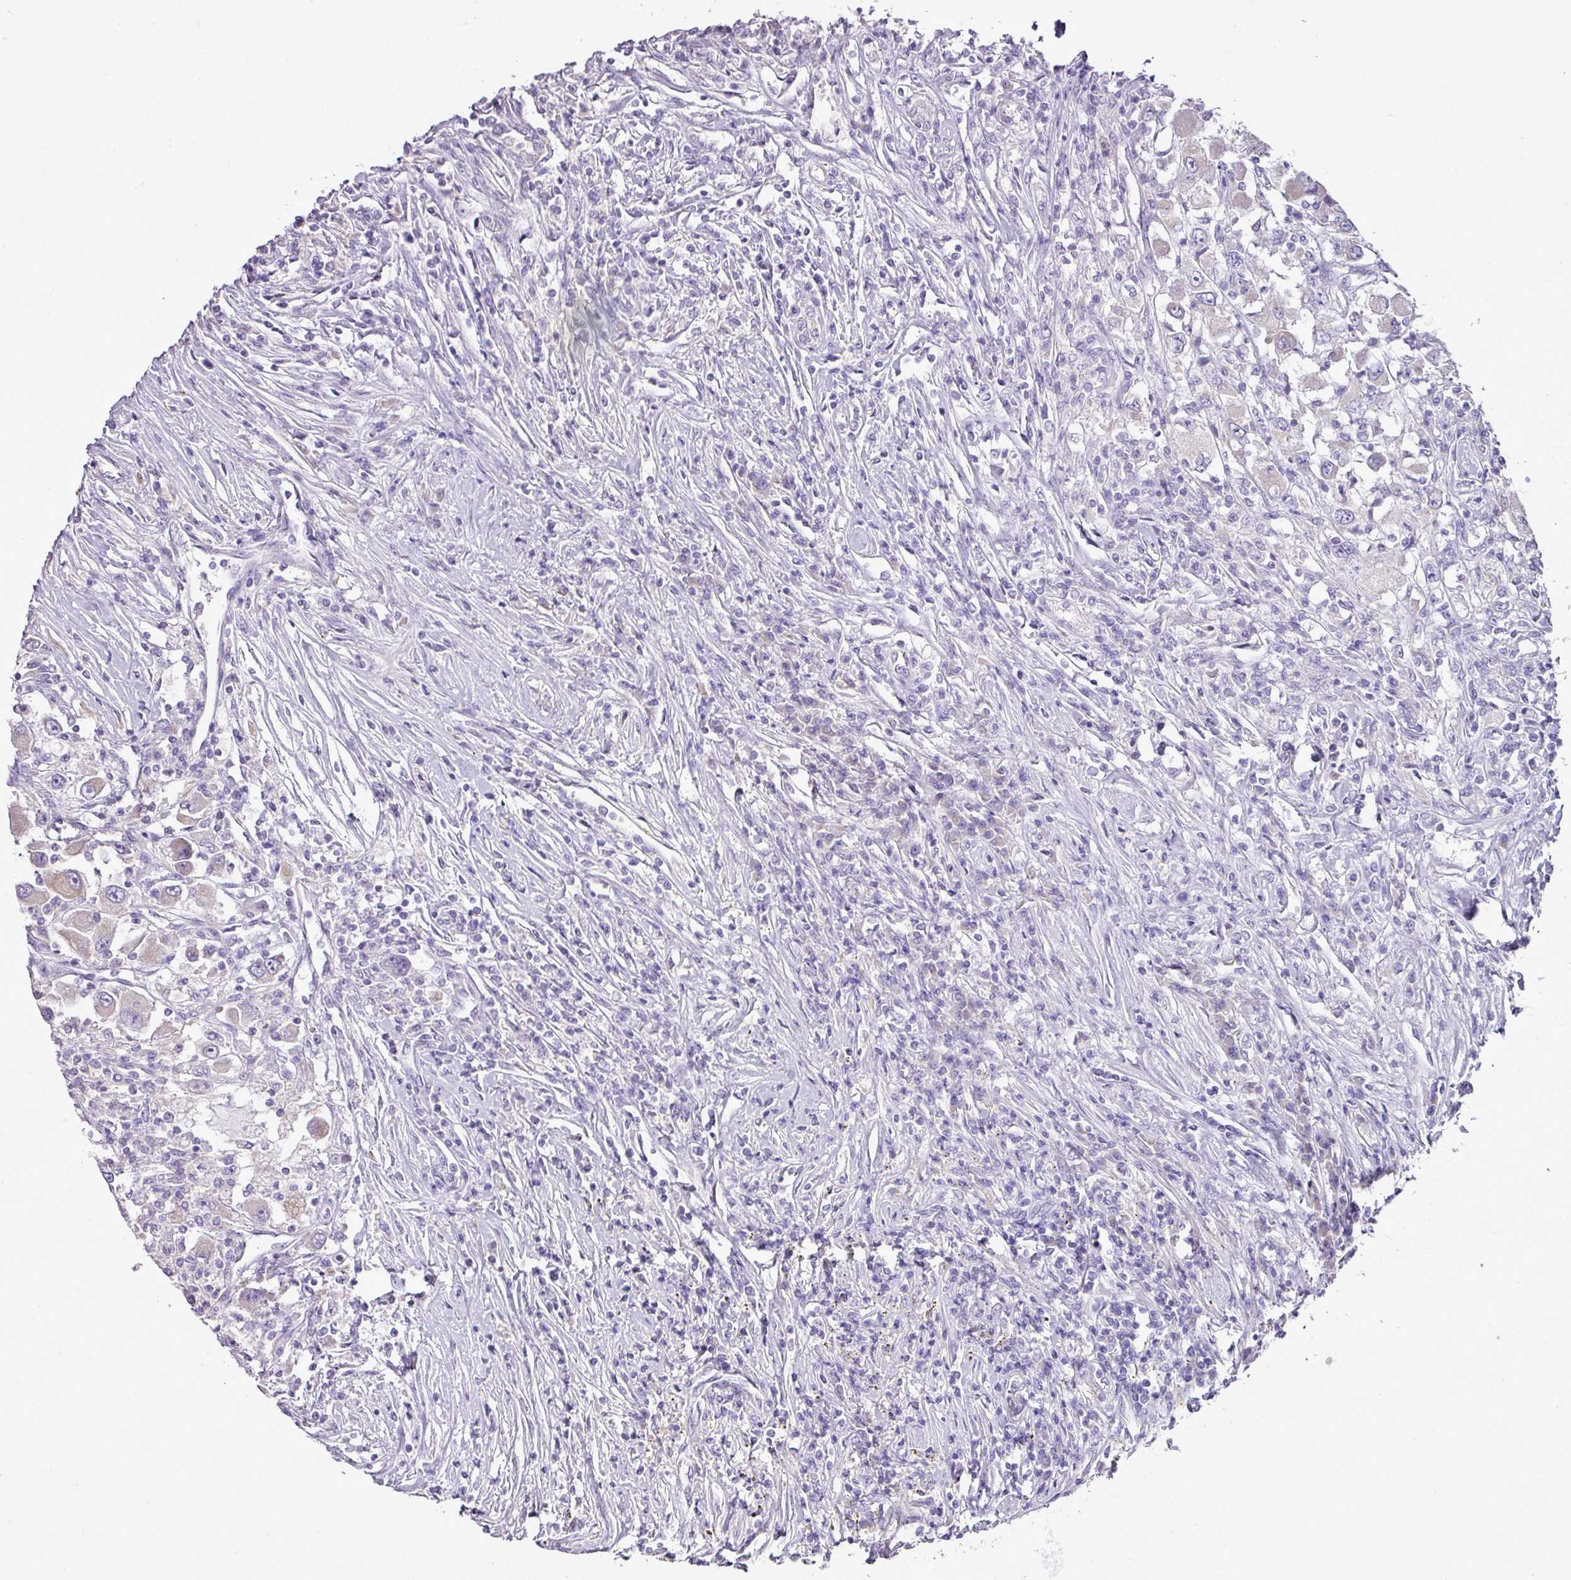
{"staining": {"intensity": "negative", "quantity": "none", "location": "none"}, "tissue": "renal cancer", "cell_type": "Tumor cells", "image_type": "cancer", "snomed": [{"axis": "morphology", "description": "Adenocarcinoma, NOS"}, {"axis": "topography", "description": "Kidney"}], "caption": "A histopathology image of renal cancer stained for a protein shows no brown staining in tumor cells.", "gene": "BRINP2", "patient": {"sex": "female", "age": 67}}